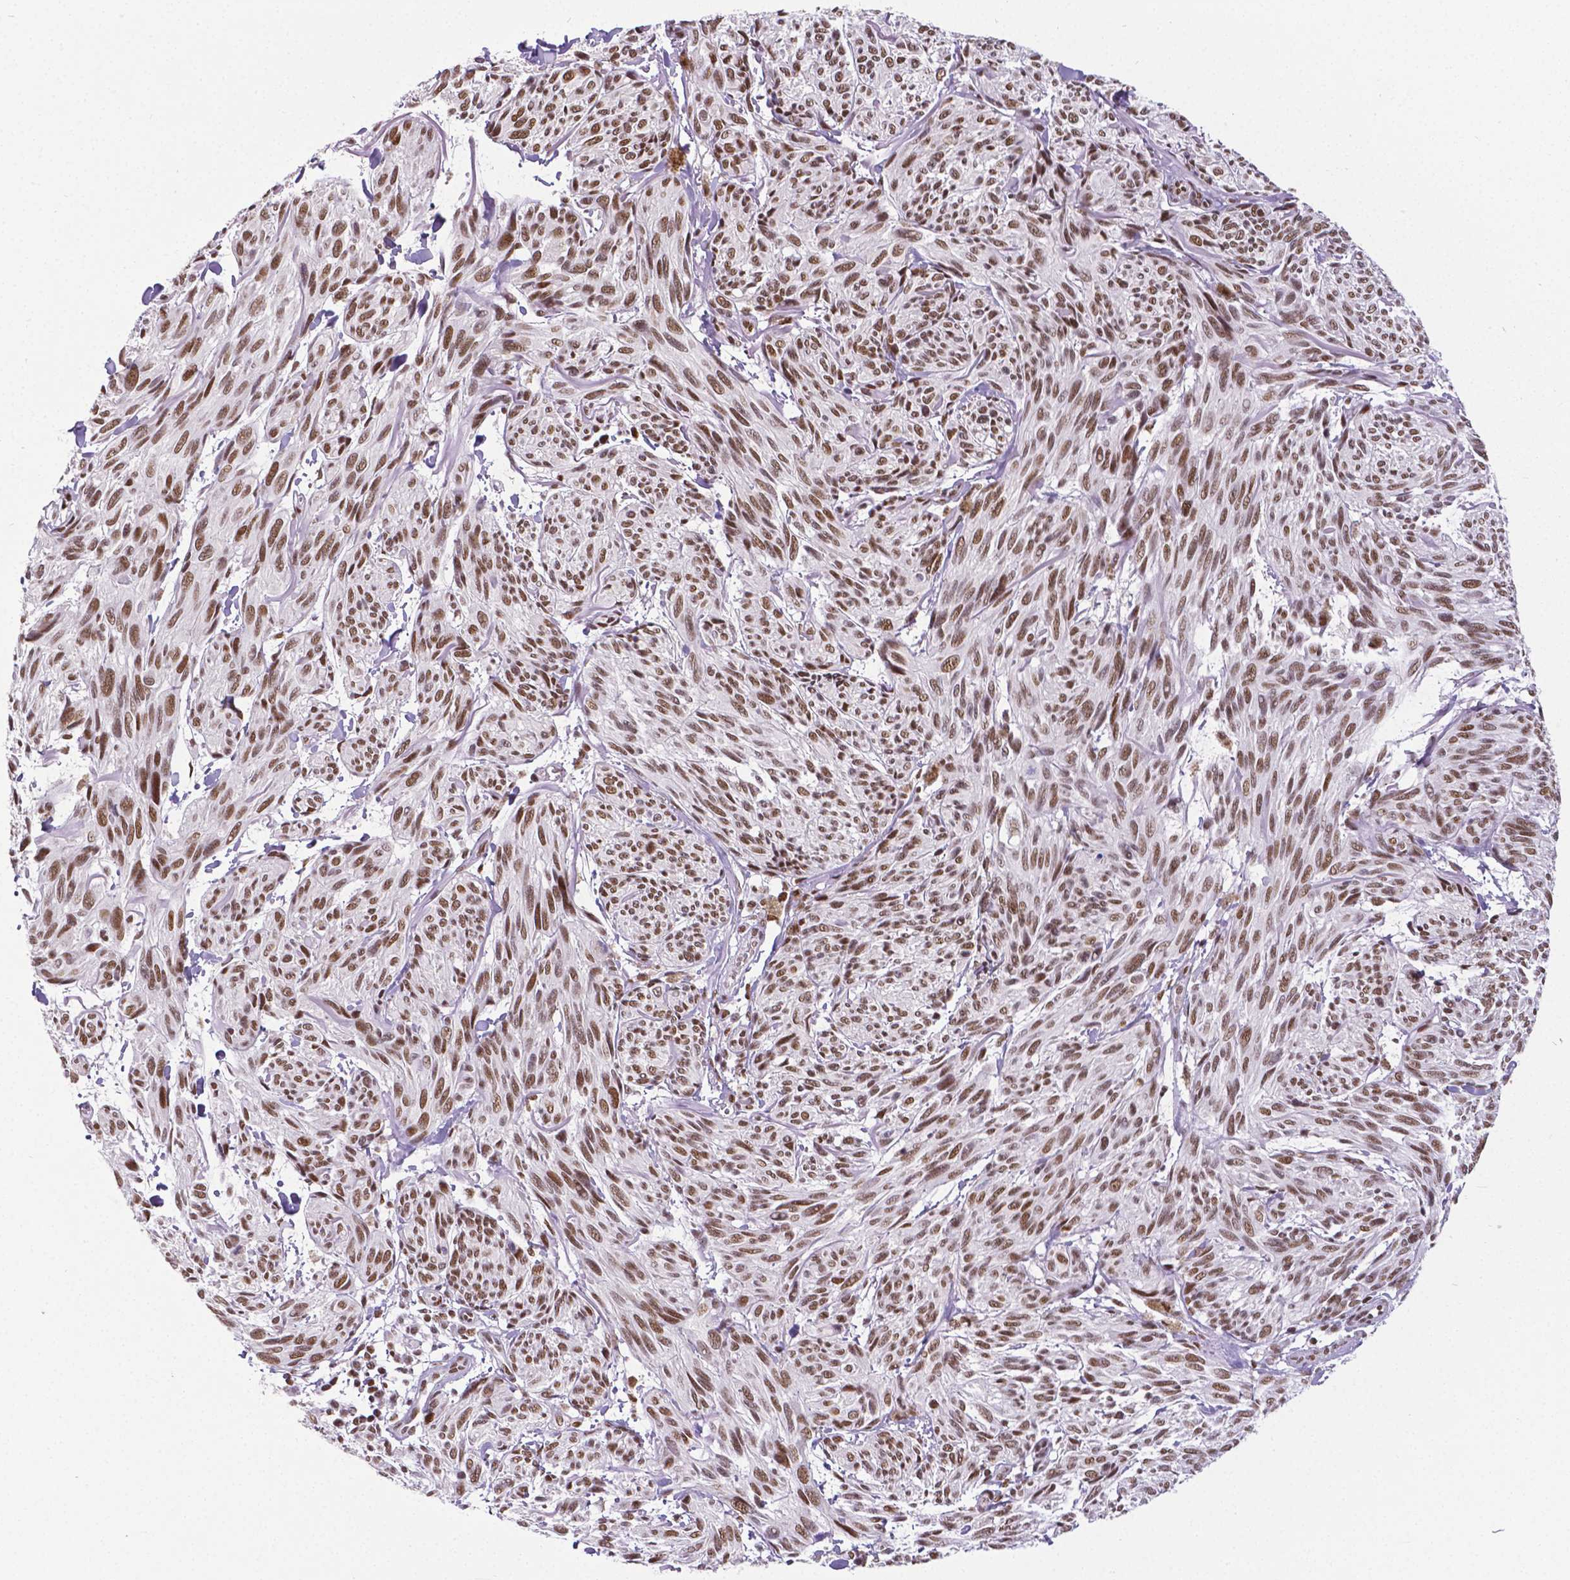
{"staining": {"intensity": "moderate", "quantity": ">75%", "location": "nuclear"}, "tissue": "melanoma", "cell_type": "Tumor cells", "image_type": "cancer", "snomed": [{"axis": "morphology", "description": "Malignant melanoma, NOS"}, {"axis": "topography", "description": "Skin"}], "caption": "The image exhibits staining of melanoma, revealing moderate nuclear protein positivity (brown color) within tumor cells.", "gene": "REST", "patient": {"sex": "male", "age": 79}}